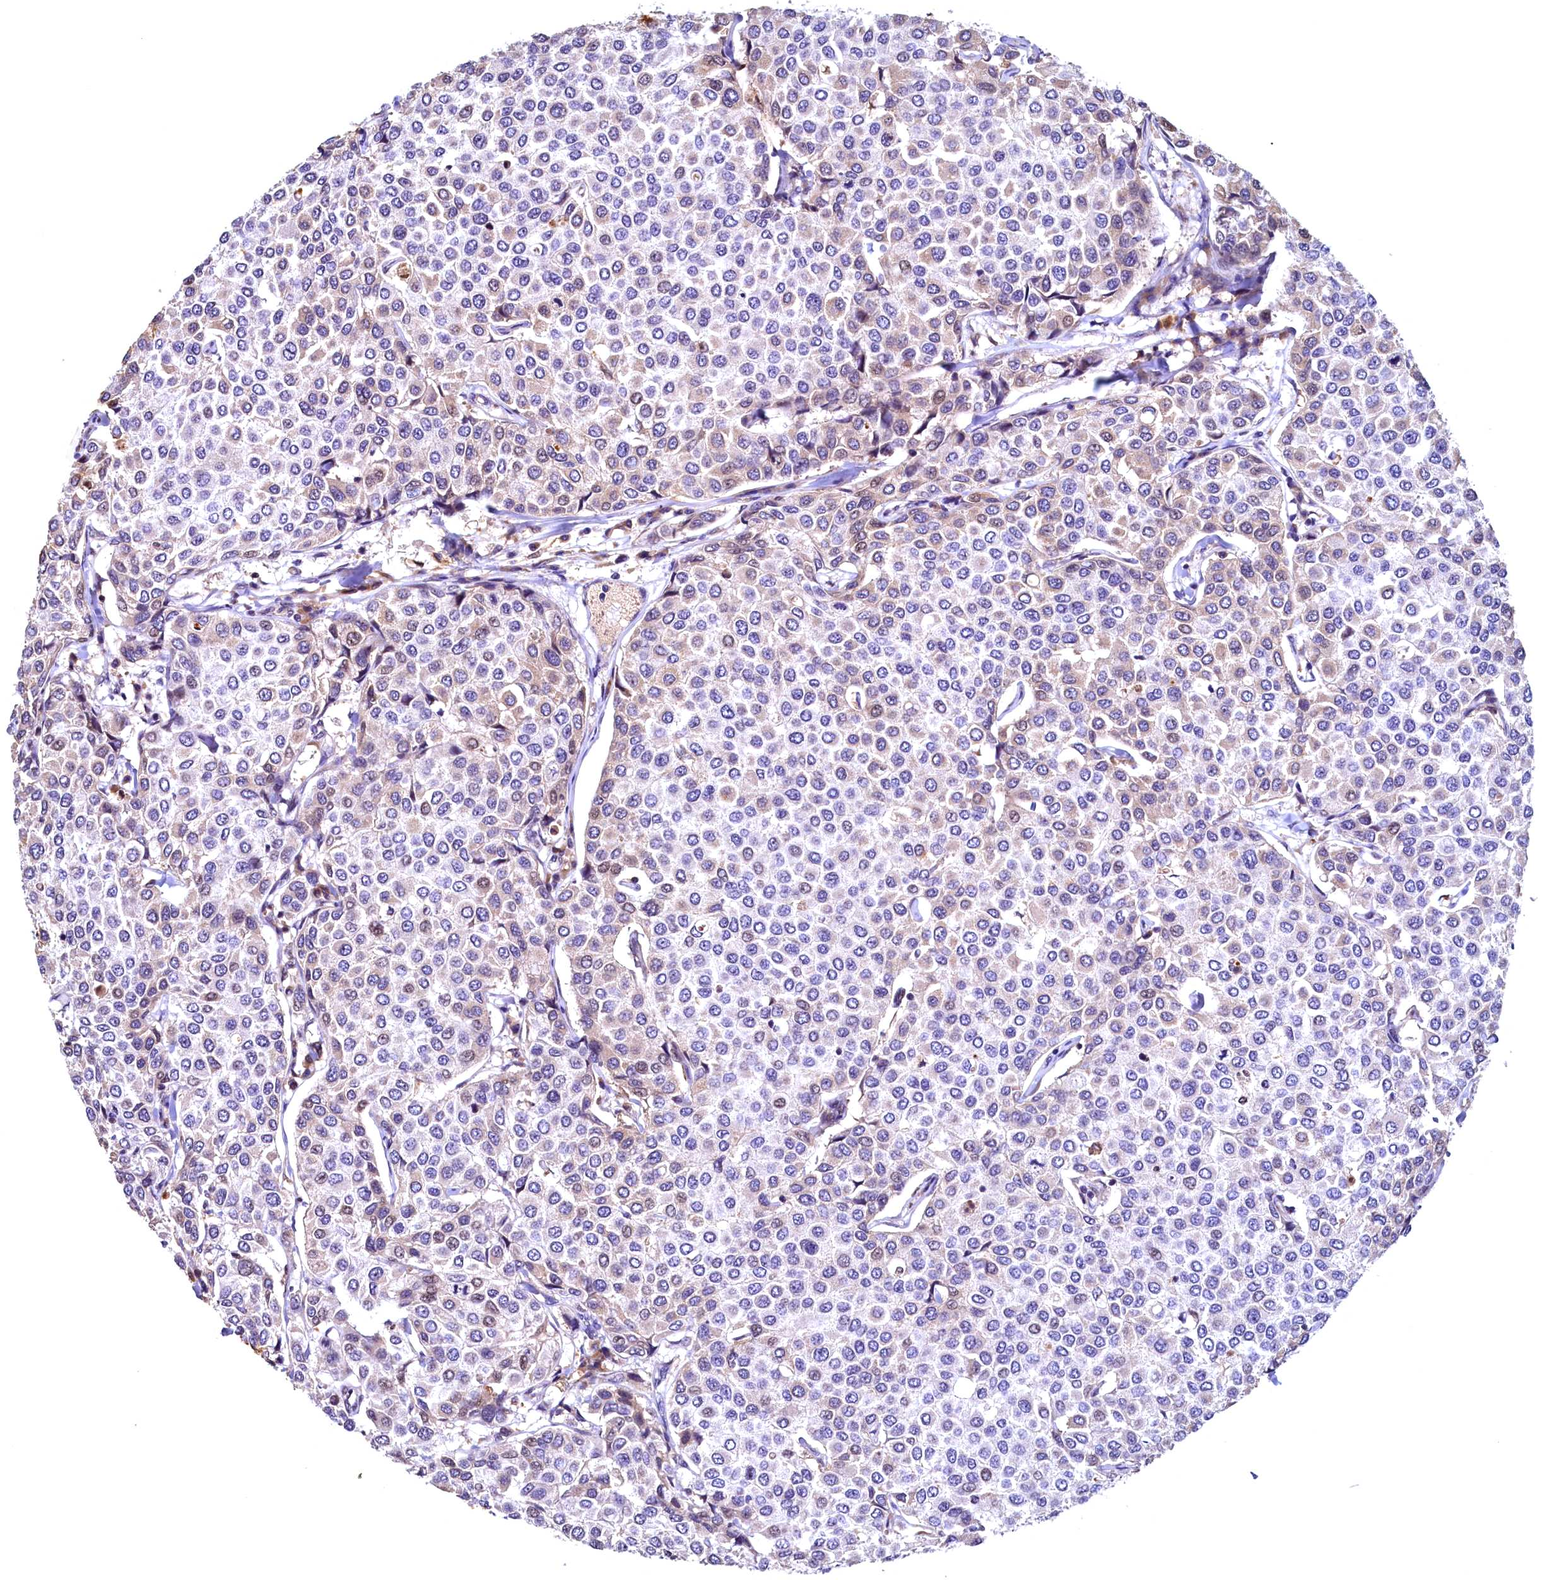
{"staining": {"intensity": "weak", "quantity": "<25%", "location": "cytoplasmic/membranous"}, "tissue": "breast cancer", "cell_type": "Tumor cells", "image_type": "cancer", "snomed": [{"axis": "morphology", "description": "Duct carcinoma"}, {"axis": "topography", "description": "Breast"}], "caption": "Immunohistochemistry (IHC) of breast intraductal carcinoma exhibits no positivity in tumor cells.", "gene": "LATS2", "patient": {"sex": "female", "age": 55}}